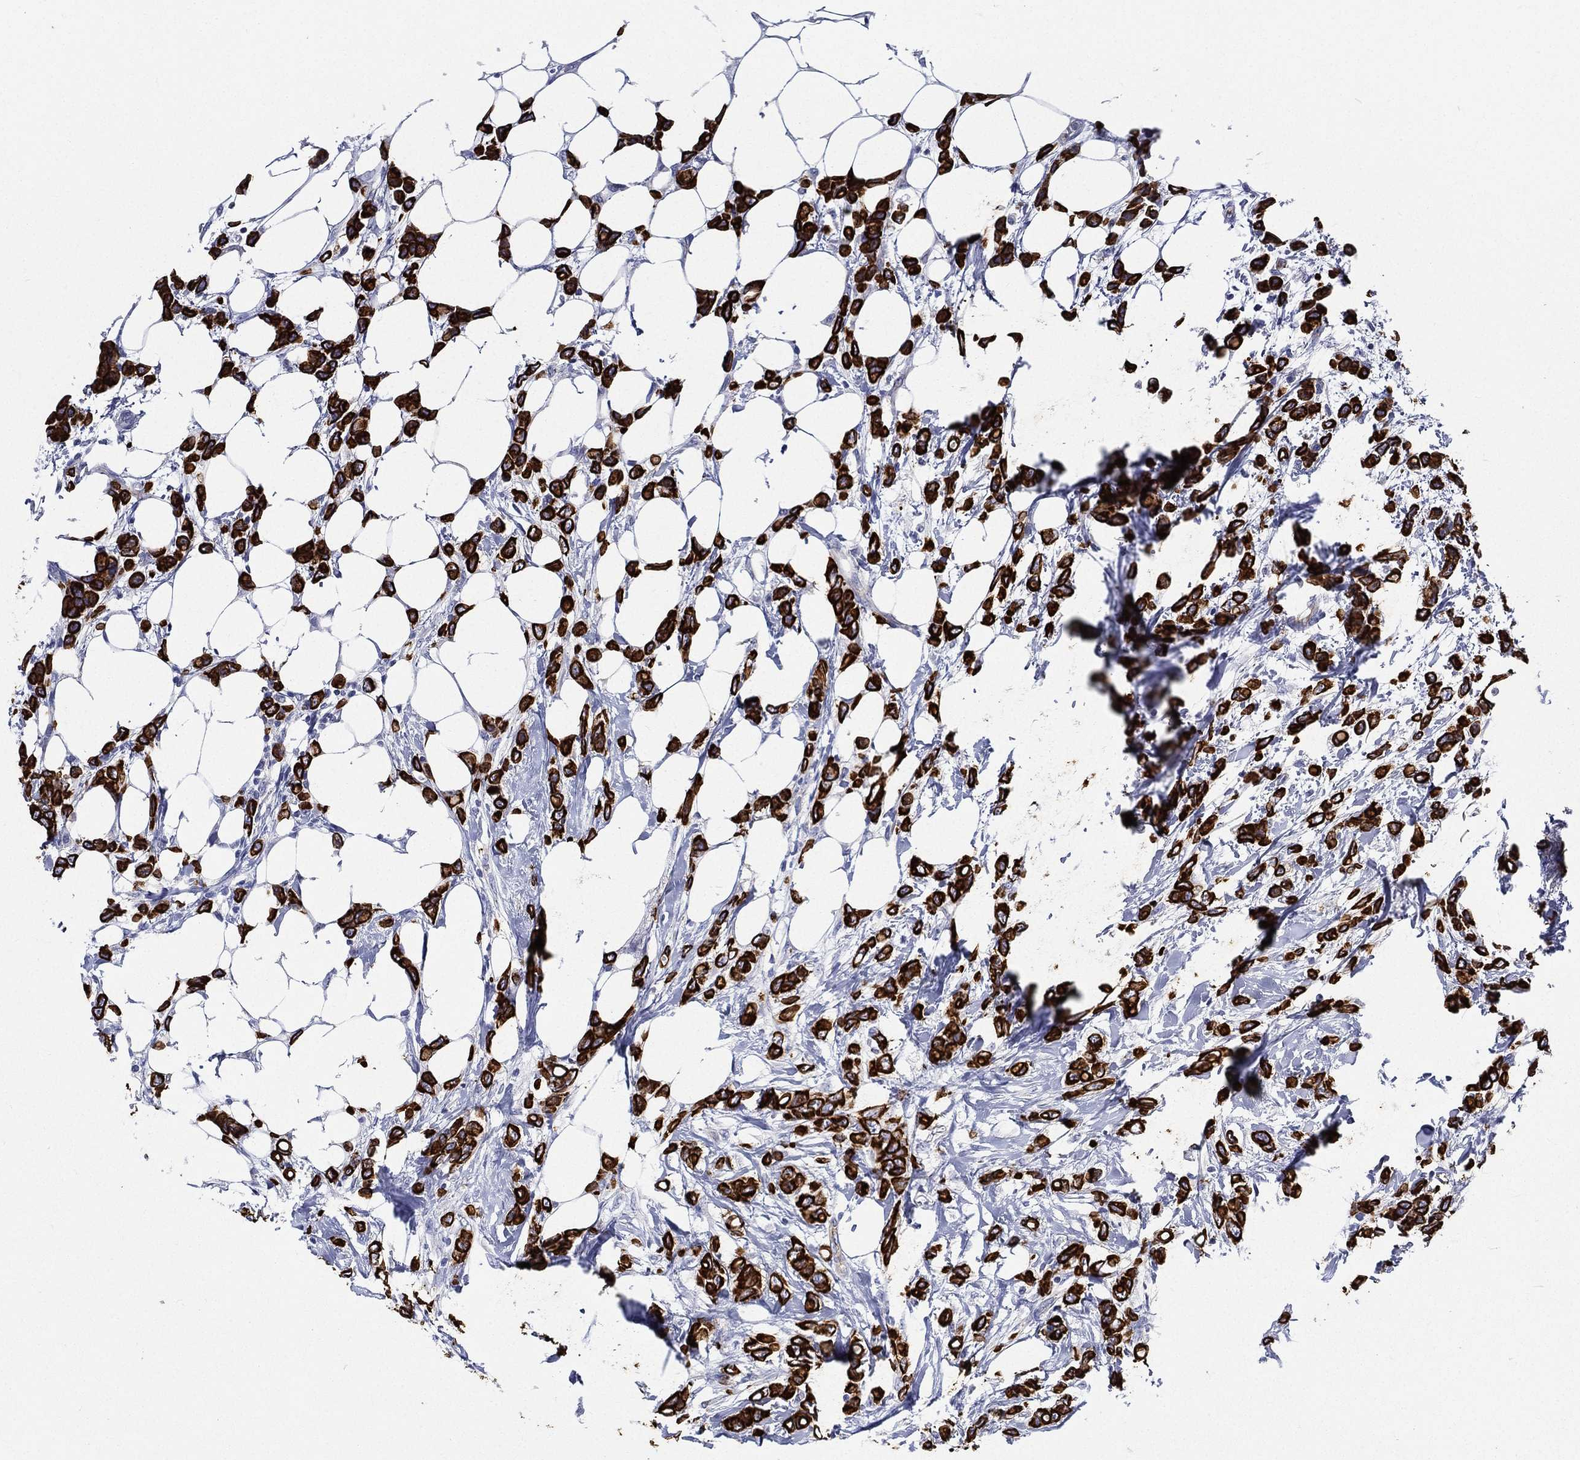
{"staining": {"intensity": "strong", "quantity": ">75%", "location": "cytoplasmic/membranous"}, "tissue": "breast cancer", "cell_type": "Tumor cells", "image_type": "cancer", "snomed": [{"axis": "morphology", "description": "Lobular carcinoma"}, {"axis": "topography", "description": "Breast"}], "caption": "Human lobular carcinoma (breast) stained for a protein (brown) exhibits strong cytoplasmic/membranous positive staining in about >75% of tumor cells.", "gene": "NEDD9", "patient": {"sex": "female", "age": 66}}